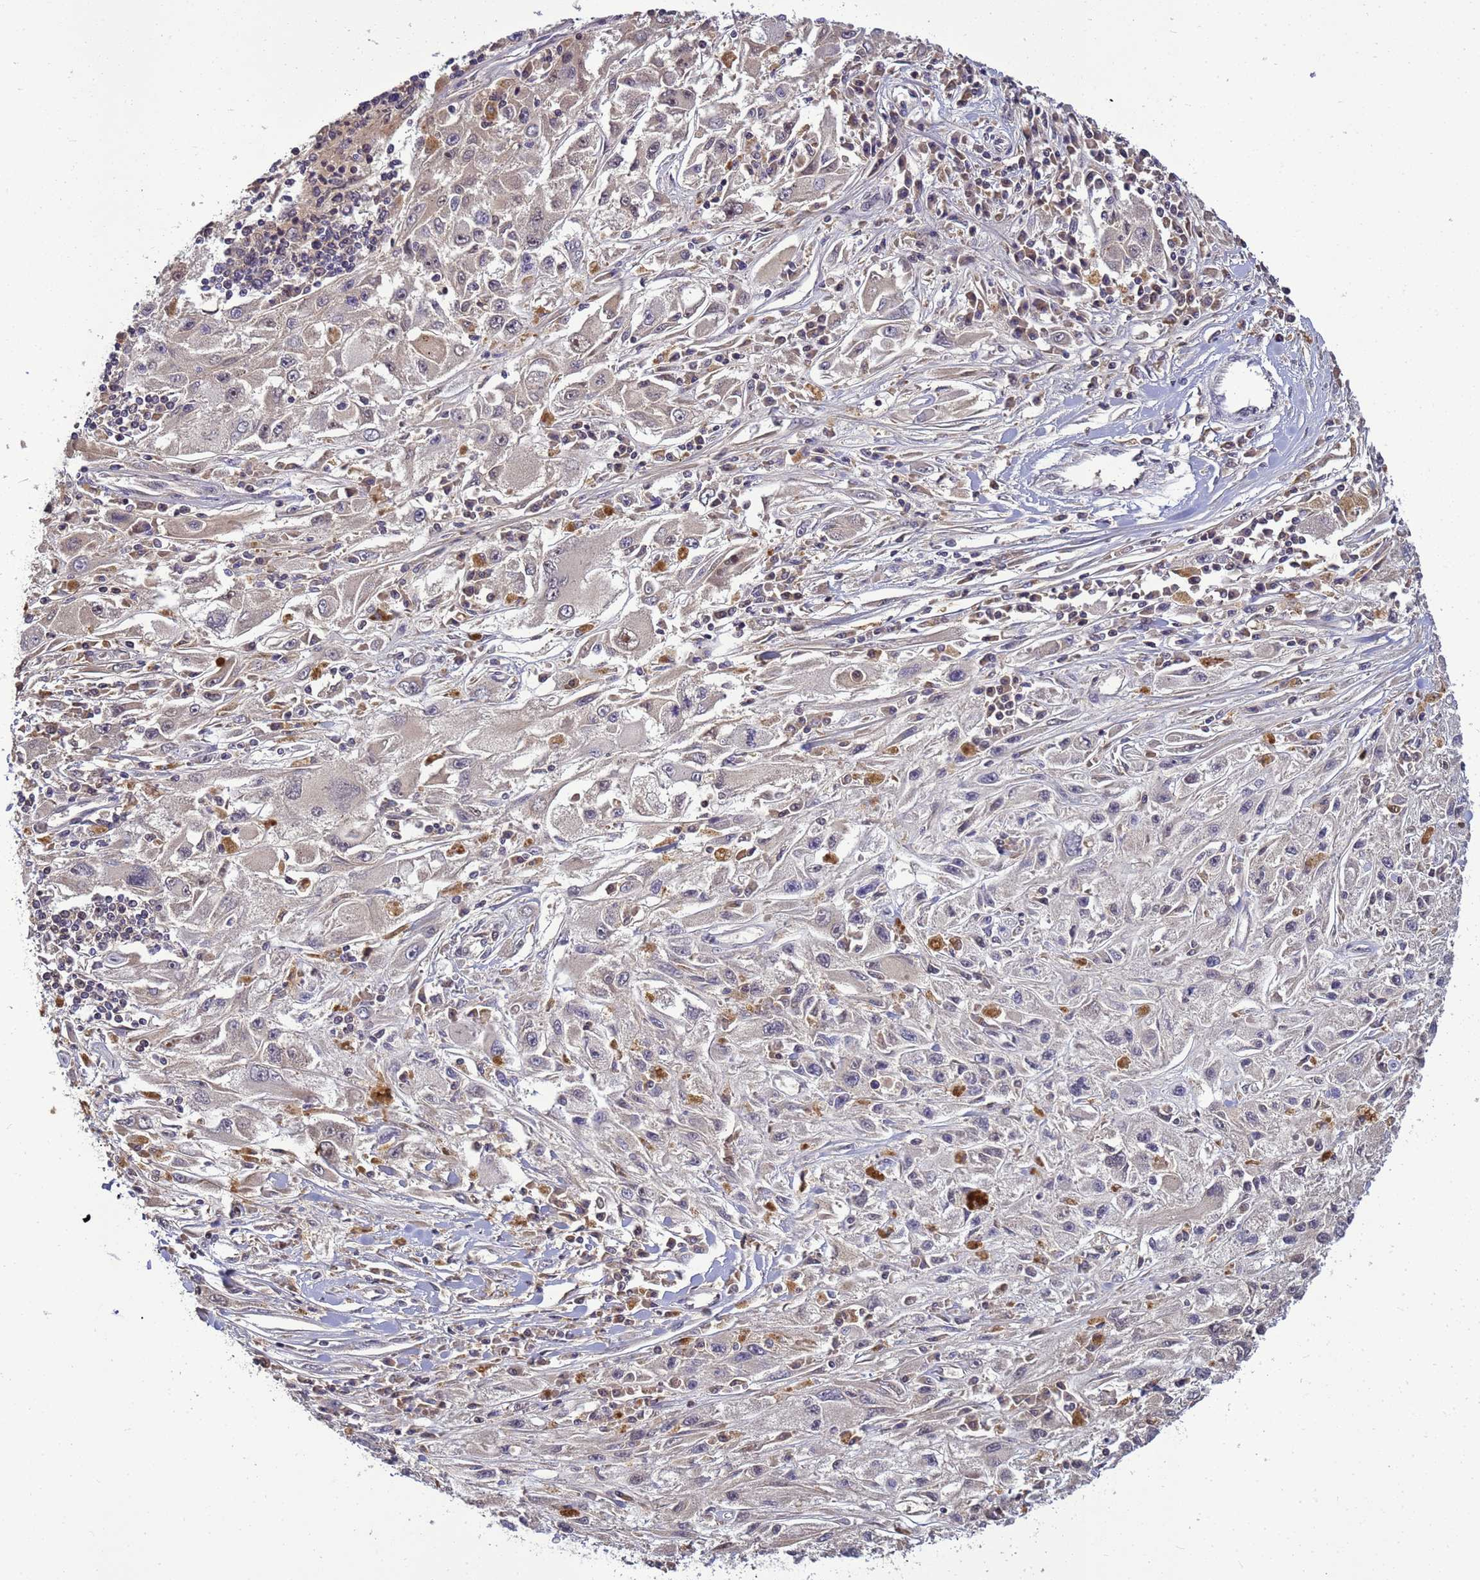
{"staining": {"intensity": "negative", "quantity": "none", "location": "none"}, "tissue": "melanoma", "cell_type": "Tumor cells", "image_type": "cancer", "snomed": [{"axis": "morphology", "description": "Malignant melanoma, Metastatic site"}, {"axis": "topography", "description": "Skin"}], "caption": "This is a photomicrograph of immunohistochemistry (IHC) staining of melanoma, which shows no positivity in tumor cells.", "gene": "TMEM74B", "patient": {"sex": "male", "age": 53}}